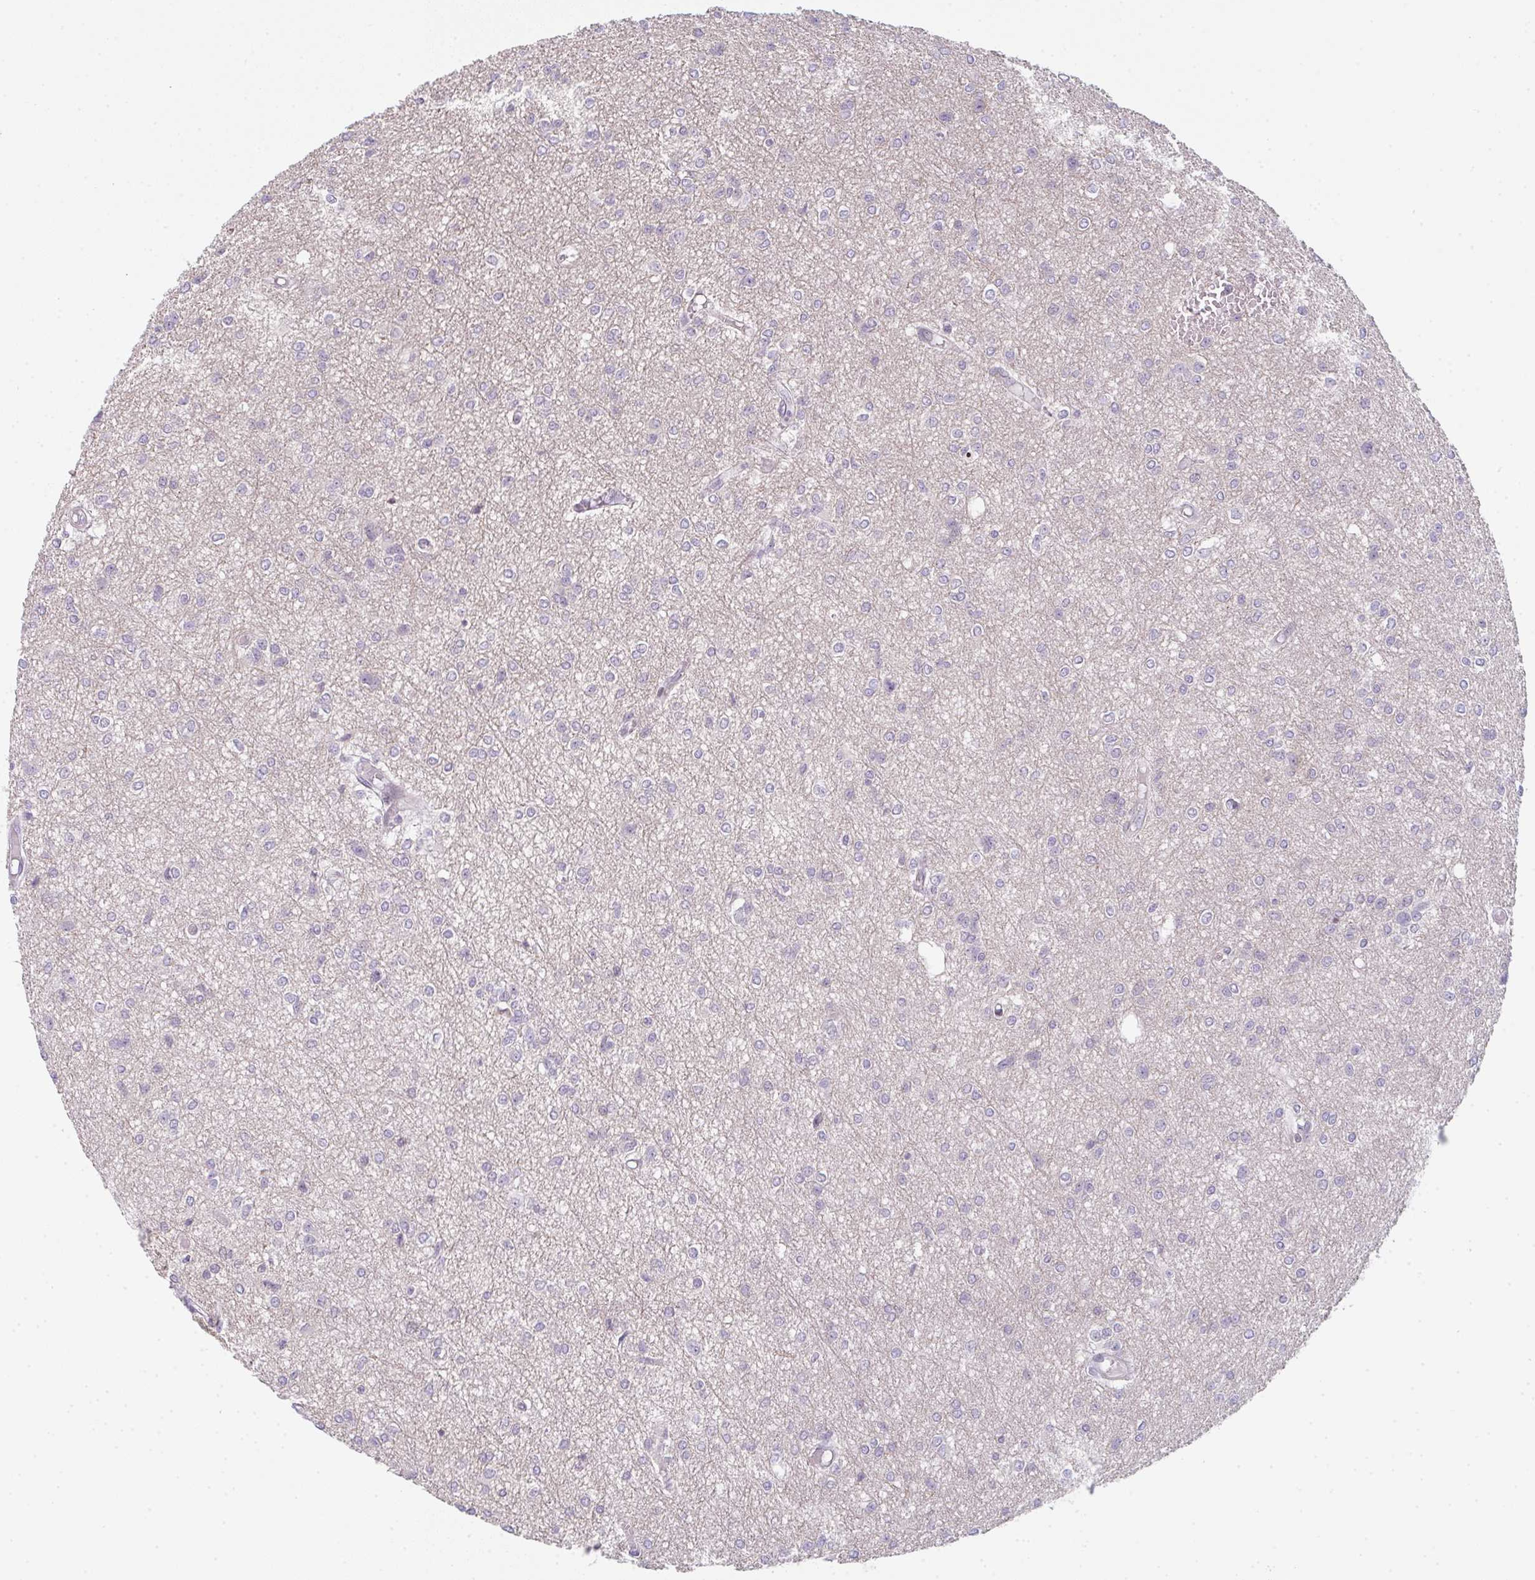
{"staining": {"intensity": "negative", "quantity": "none", "location": "none"}, "tissue": "glioma", "cell_type": "Tumor cells", "image_type": "cancer", "snomed": [{"axis": "morphology", "description": "Glioma, malignant, Low grade"}, {"axis": "topography", "description": "Brain"}], "caption": "IHC of human malignant glioma (low-grade) displays no positivity in tumor cells.", "gene": "TMEM237", "patient": {"sex": "male", "age": 26}}